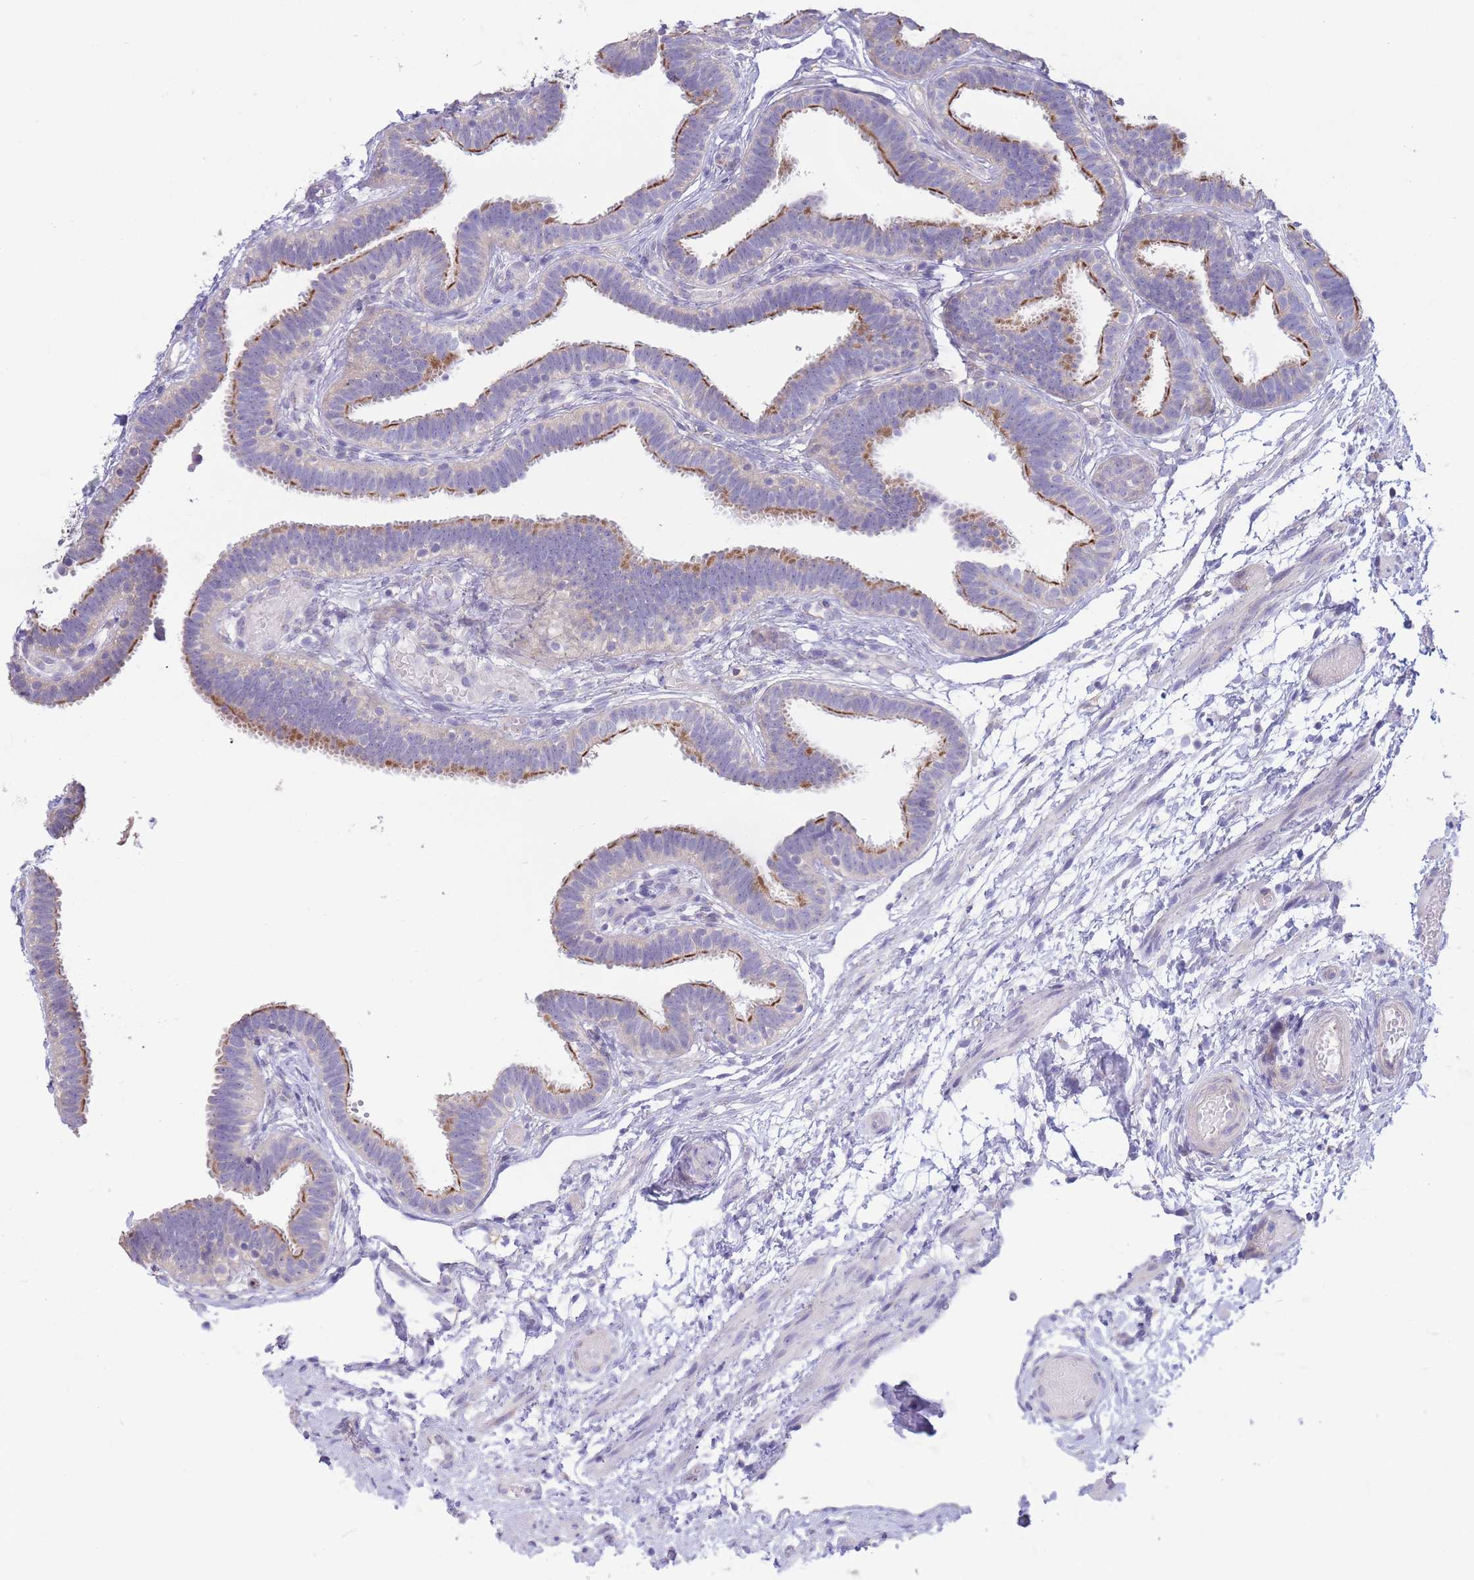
{"staining": {"intensity": "moderate", "quantity": "25%-75%", "location": "cytoplasmic/membranous"}, "tissue": "fallopian tube", "cell_type": "Glandular cells", "image_type": "normal", "snomed": [{"axis": "morphology", "description": "Normal tissue, NOS"}, {"axis": "topography", "description": "Fallopian tube"}], "caption": "Immunohistochemistry (IHC) (DAB (3,3'-diaminobenzidine)) staining of normal fallopian tube displays moderate cytoplasmic/membranous protein staining in approximately 25%-75% of glandular cells.", "gene": "ALS2CL", "patient": {"sex": "female", "age": 37}}